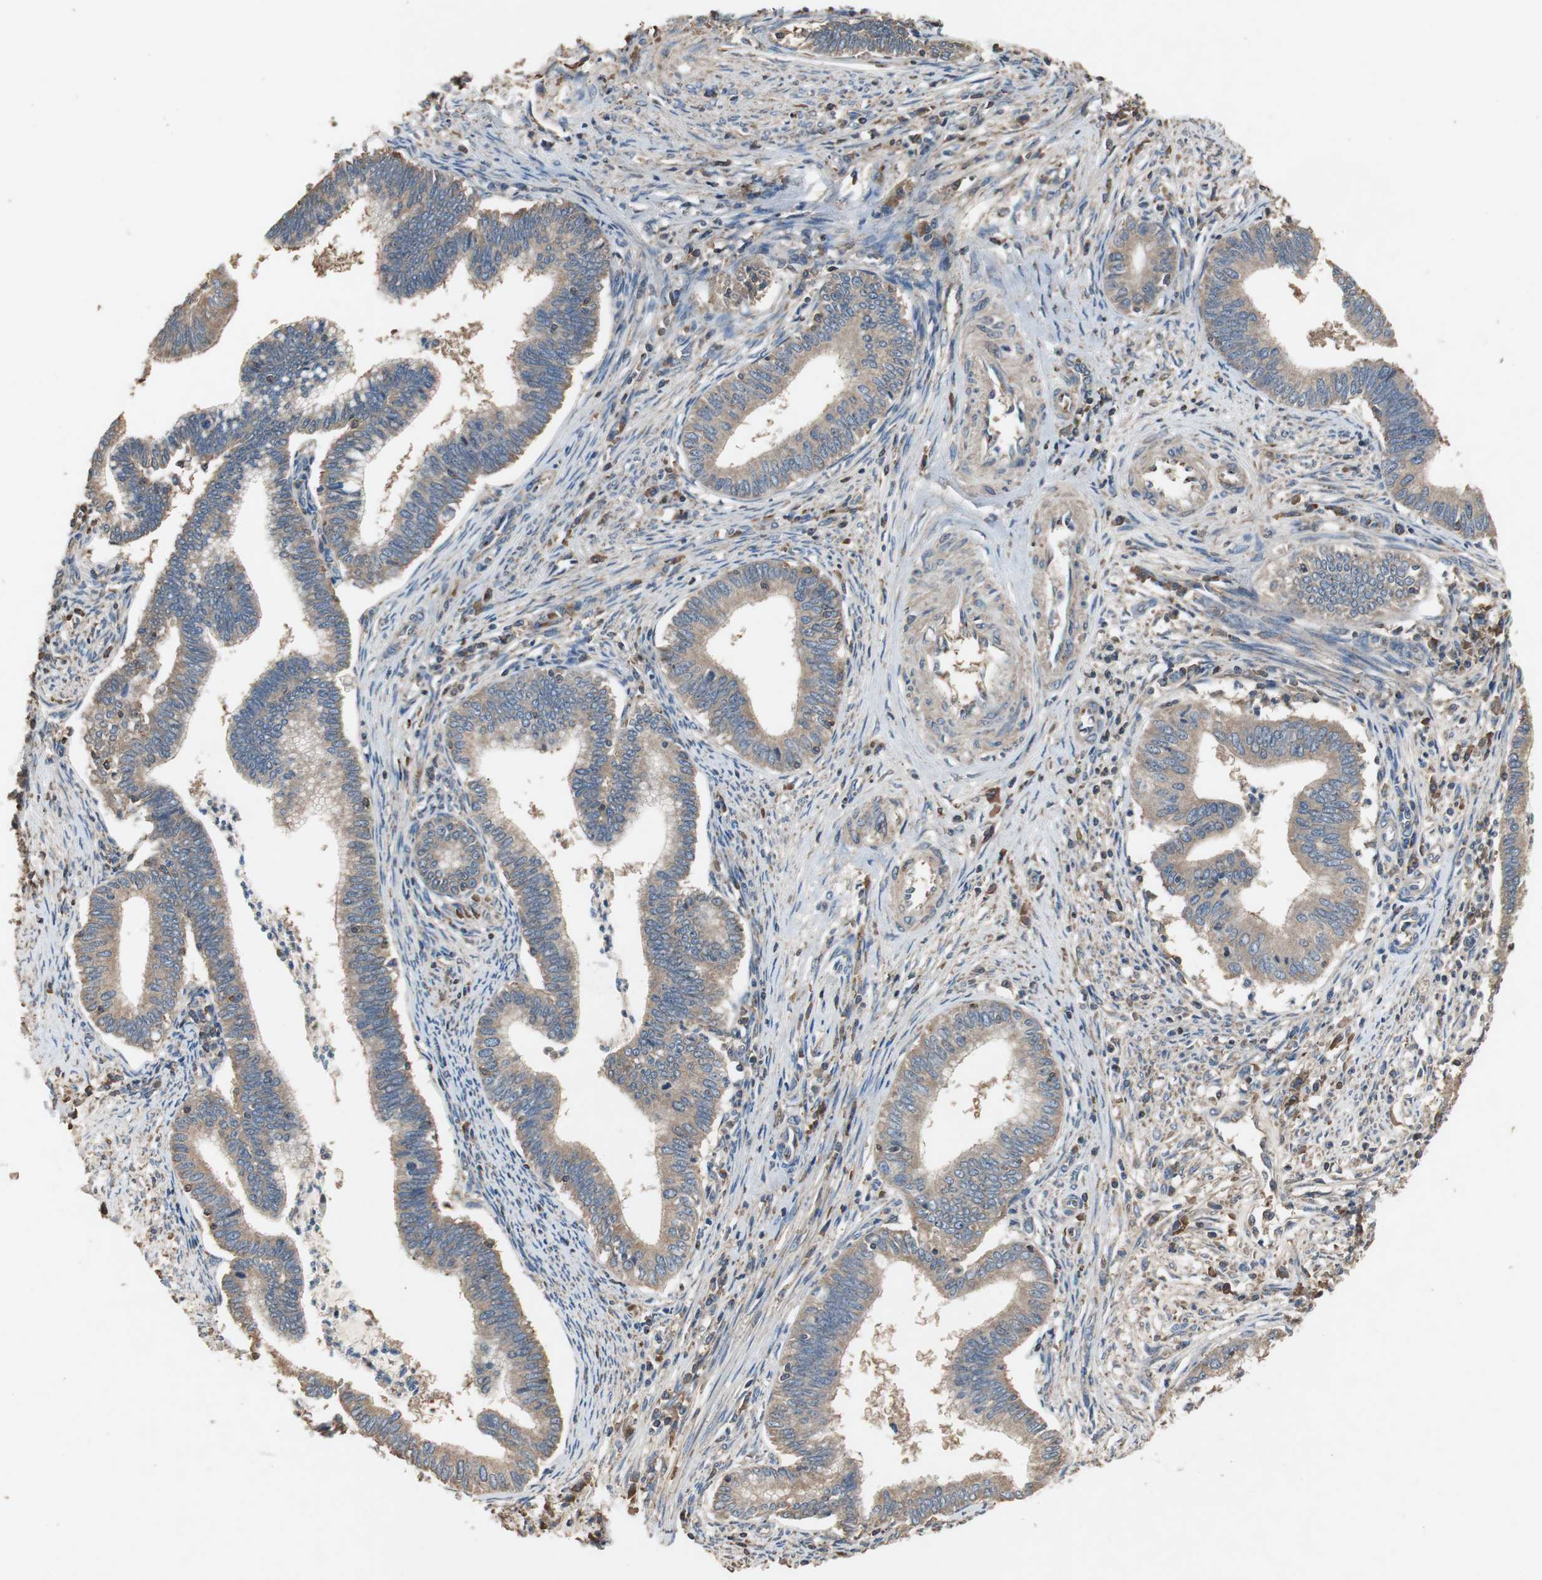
{"staining": {"intensity": "weak", "quantity": ">75%", "location": "cytoplasmic/membranous"}, "tissue": "cervical cancer", "cell_type": "Tumor cells", "image_type": "cancer", "snomed": [{"axis": "morphology", "description": "Adenocarcinoma, NOS"}, {"axis": "topography", "description": "Cervix"}], "caption": "A brown stain shows weak cytoplasmic/membranous expression of a protein in human adenocarcinoma (cervical) tumor cells. (DAB IHC with brightfield microscopy, high magnification).", "gene": "TNFRSF14", "patient": {"sex": "female", "age": 36}}